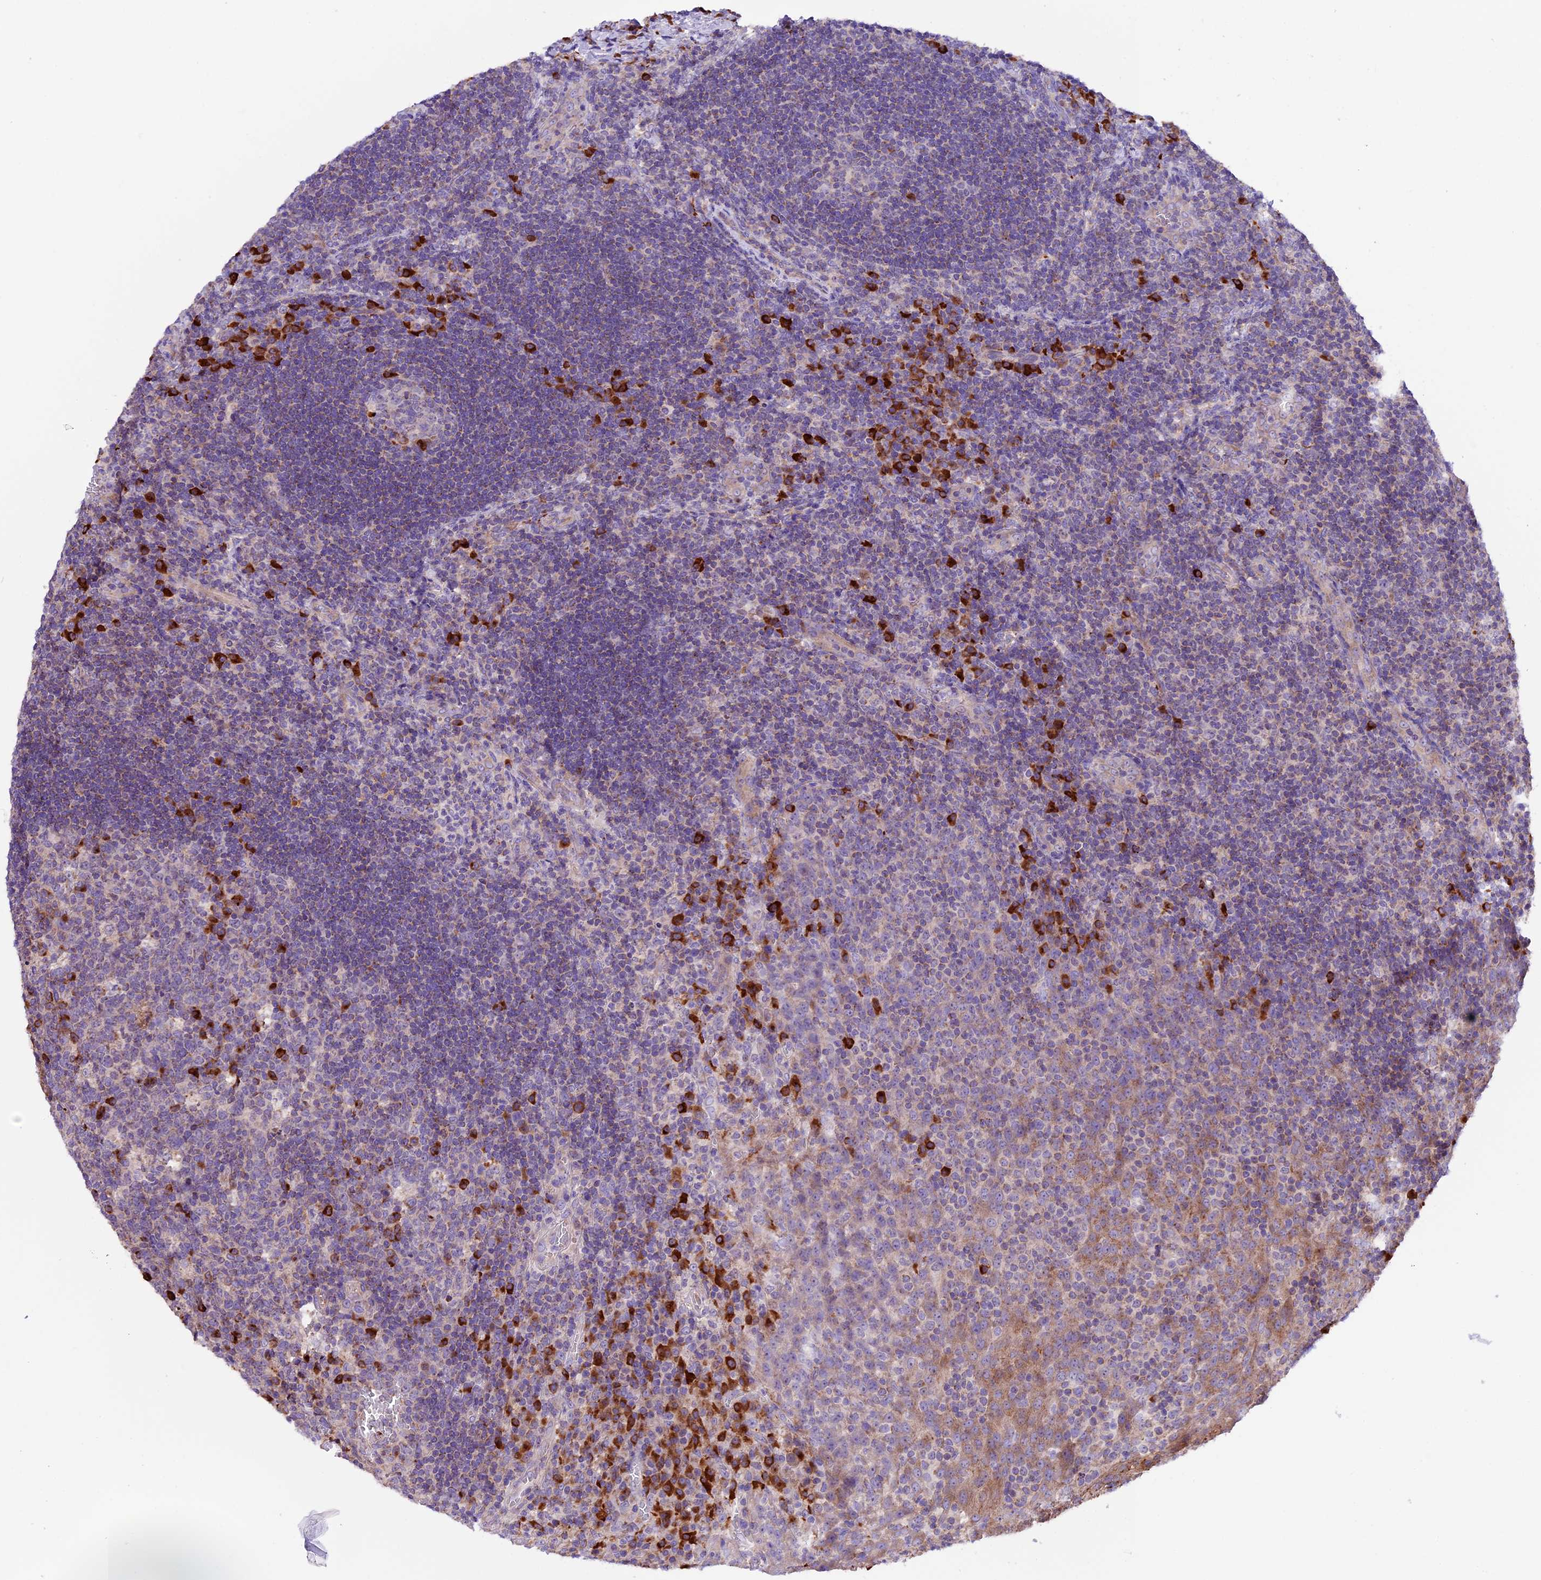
{"staining": {"intensity": "strong", "quantity": "<25%", "location": "cytoplasmic/membranous"}, "tissue": "tonsil", "cell_type": "Germinal center cells", "image_type": "normal", "snomed": [{"axis": "morphology", "description": "Normal tissue, NOS"}, {"axis": "topography", "description": "Tonsil"}], "caption": "Human tonsil stained with a brown dye displays strong cytoplasmic/membranous positive staining in approximately <25% of germinal center cells.", "gene": "METTL22", "patient": {"sex": "male", "age": 17}}